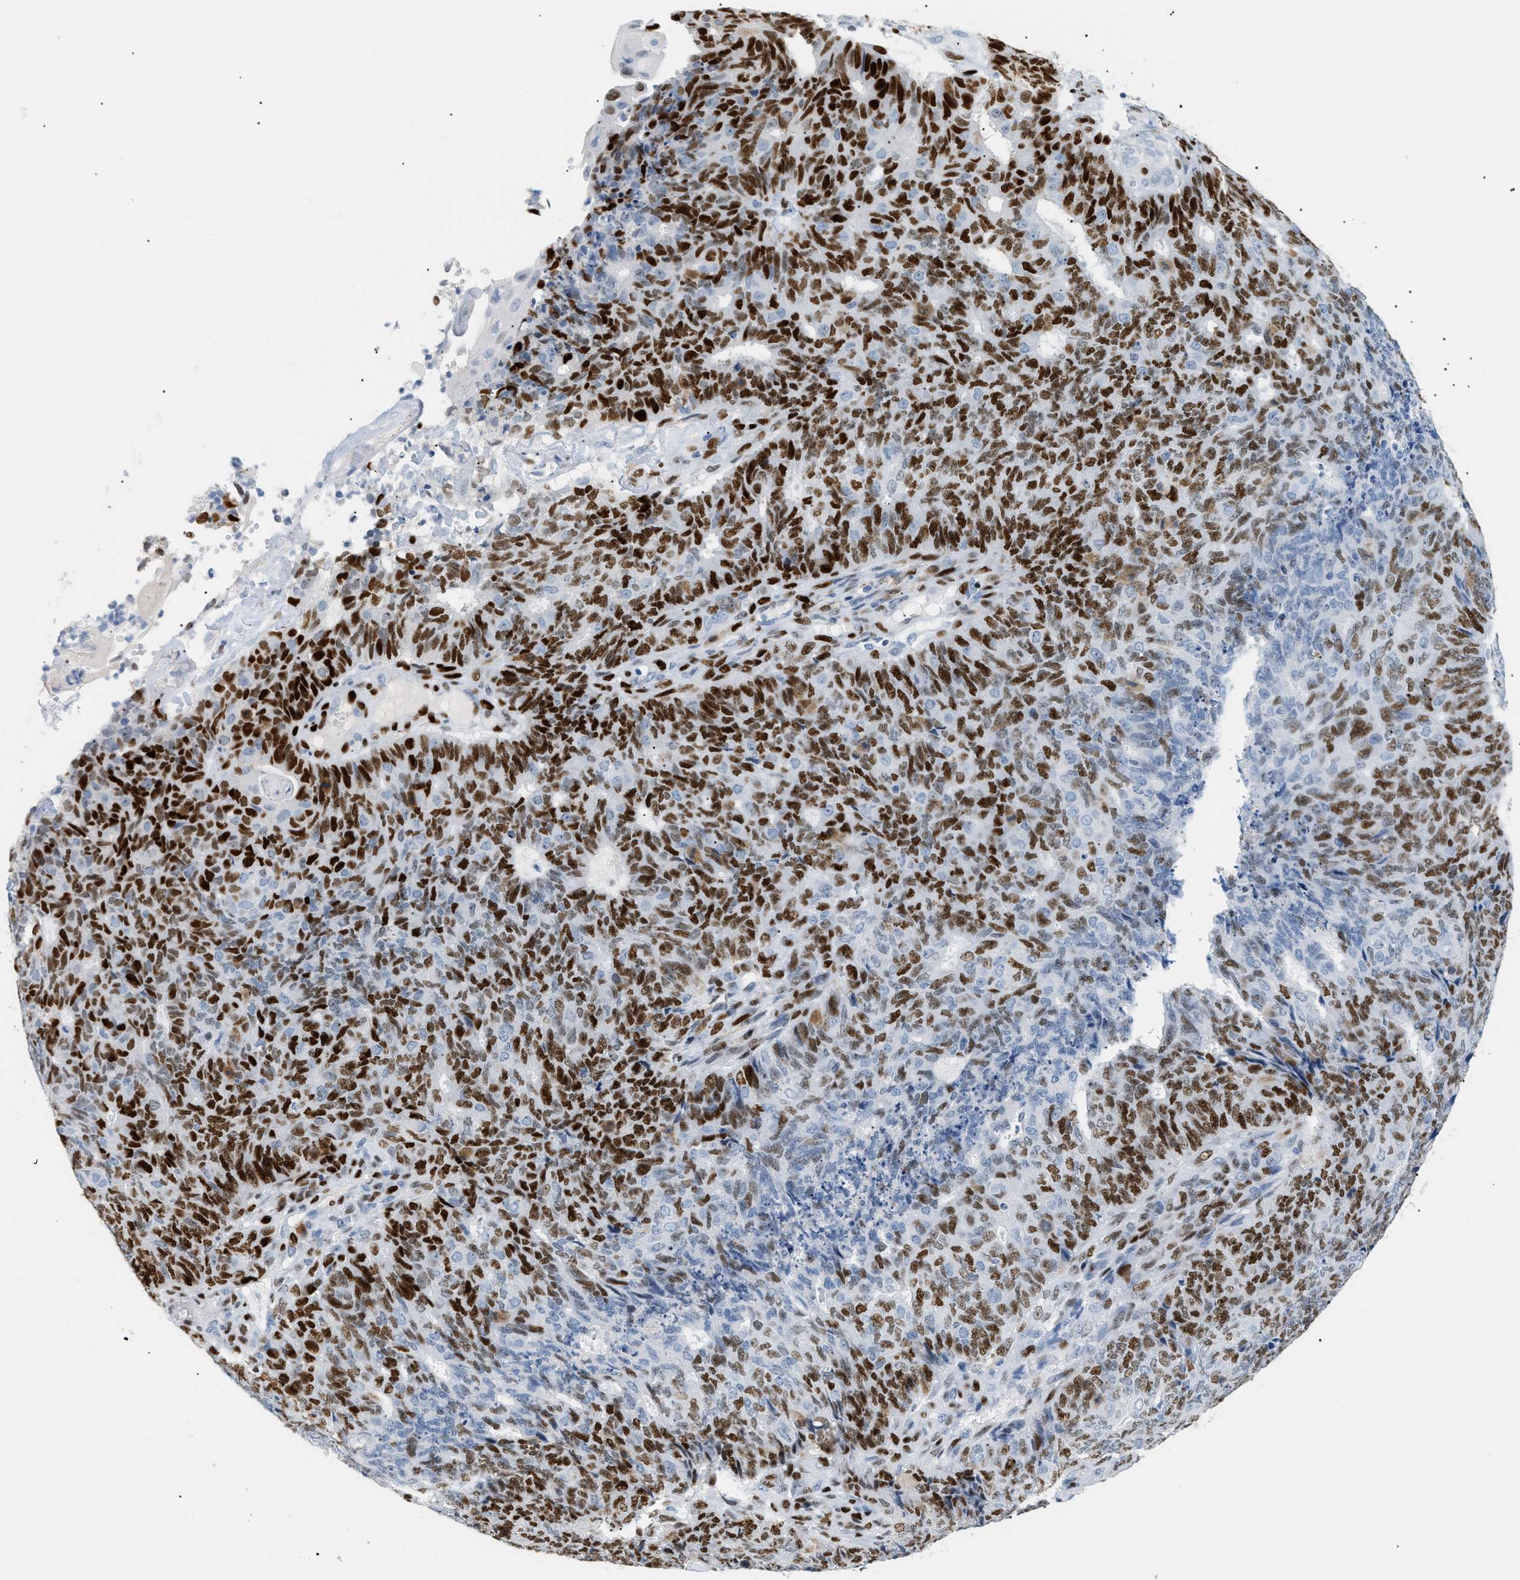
{"staining": {"intensity": "strong", "quantity": ">75%", "location": "nuclear"}, "tissue": "endometrial cancer", "cell_type": "Tumor cells", "image_type": "cancer", "snomed": [{"axis": "morphology", "description": "Adenocarcinoma, NOS"}, {"axis": "topography", "description": "Endometrium"}], "caption": "This is a photomicrograph of immunohistochemistry (IHC) staining of endometrial cancer (adenocarcinoma), which shows strong staining in the nuclear of tumor cells.", "gene": "MCM7", "patient": {"sex": "female", "age": 32}}